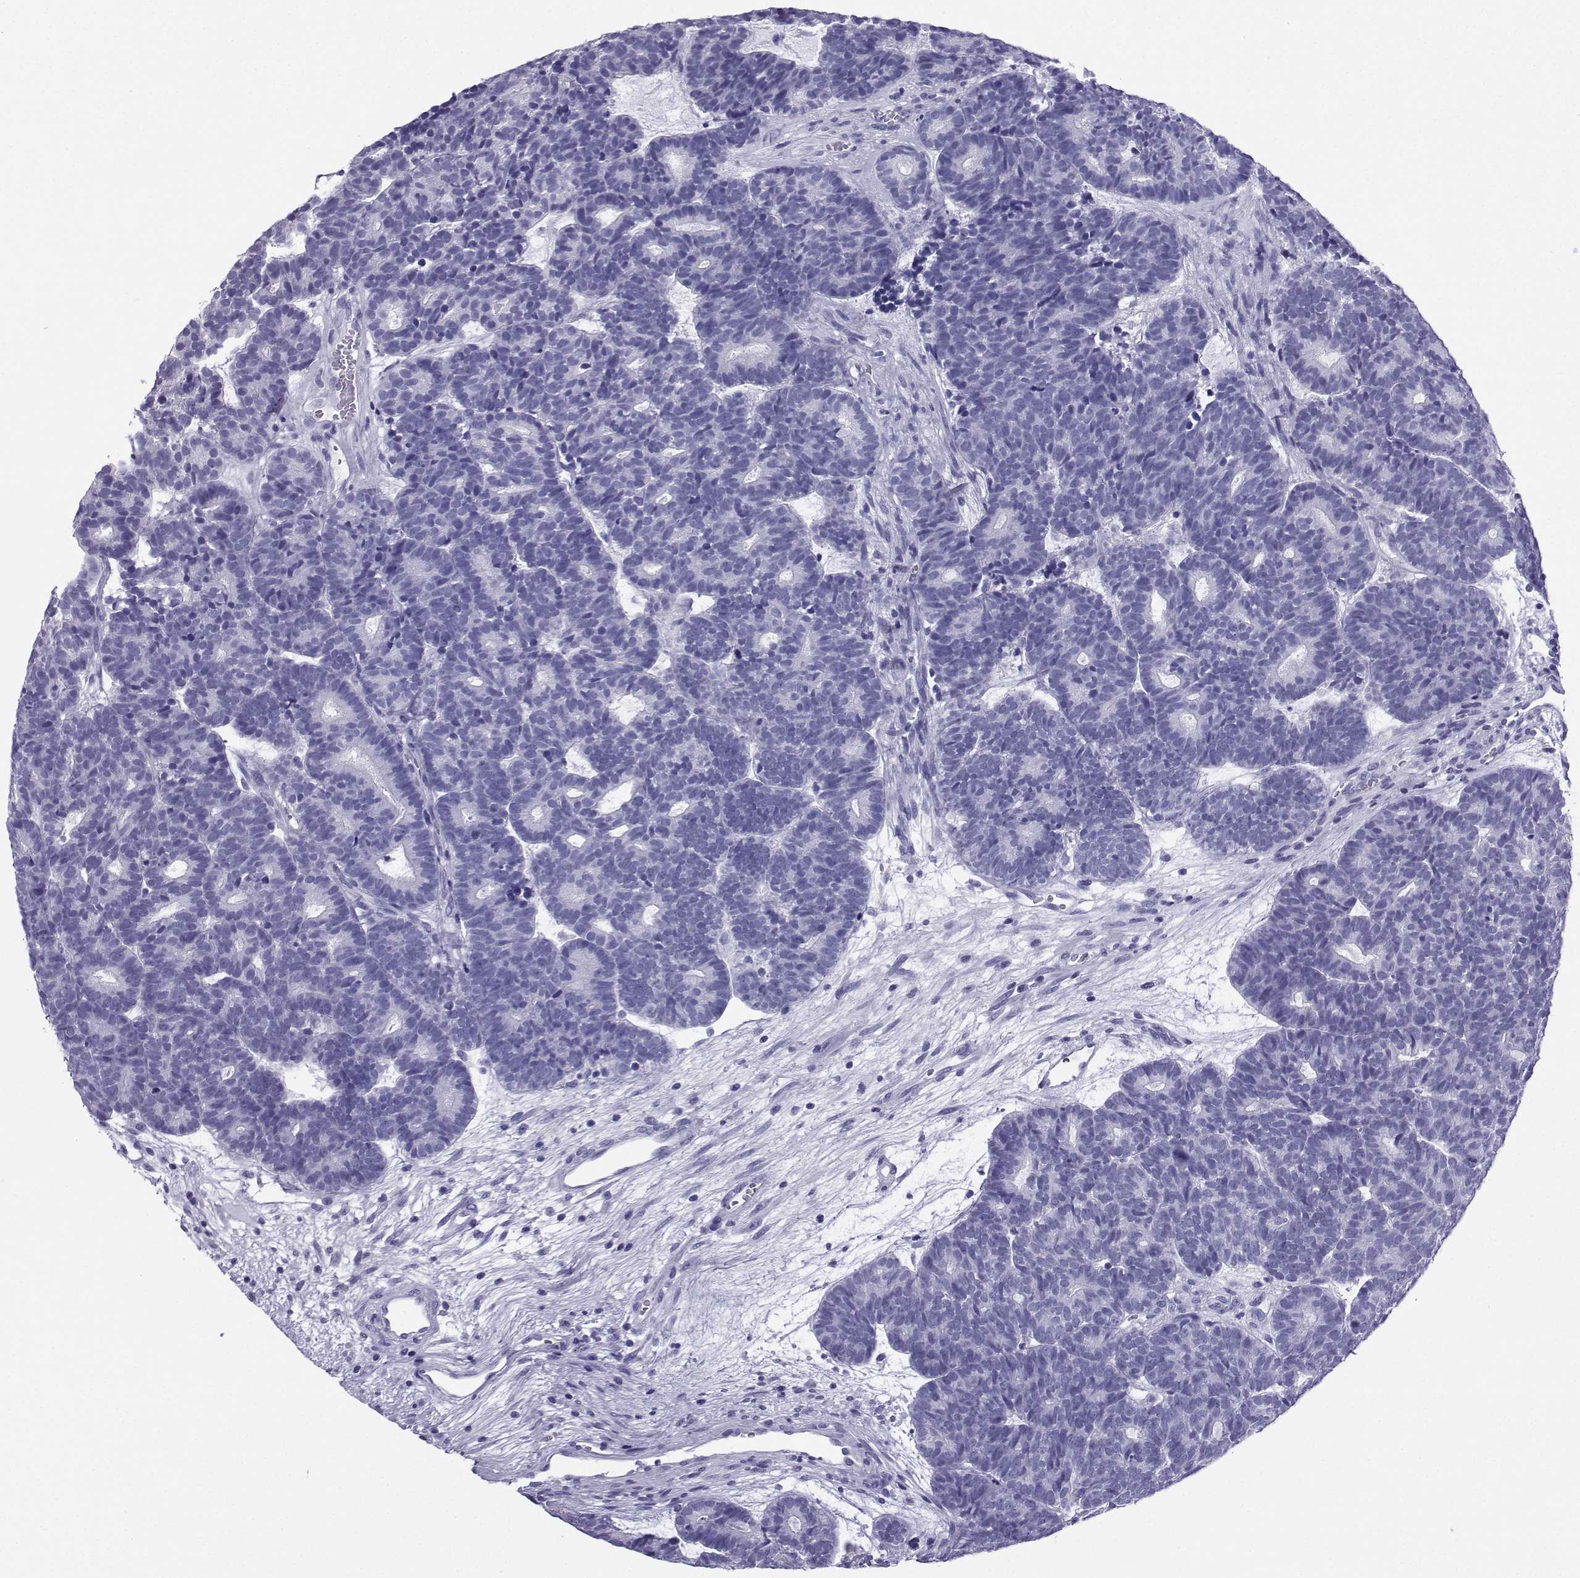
{"staining": {"intensity": "negative", "quantity": "none", "location": "none"}, "tissue": "head and neck cancer", "cell_type": "Tumor cells", "image_type": "cancer", "snomed": [{"axis": "morphology", "description": "Adenocarcinoma, NOS"}, {"axis": "topography", "description": "Head-Neck"}], "caption": "Human adenocarcinoma (head and neck) stained for a protein using IHC displays no positivity in tumor cells.", "gene": "CD109", "patient": {"sex": "female", "age": 81}}